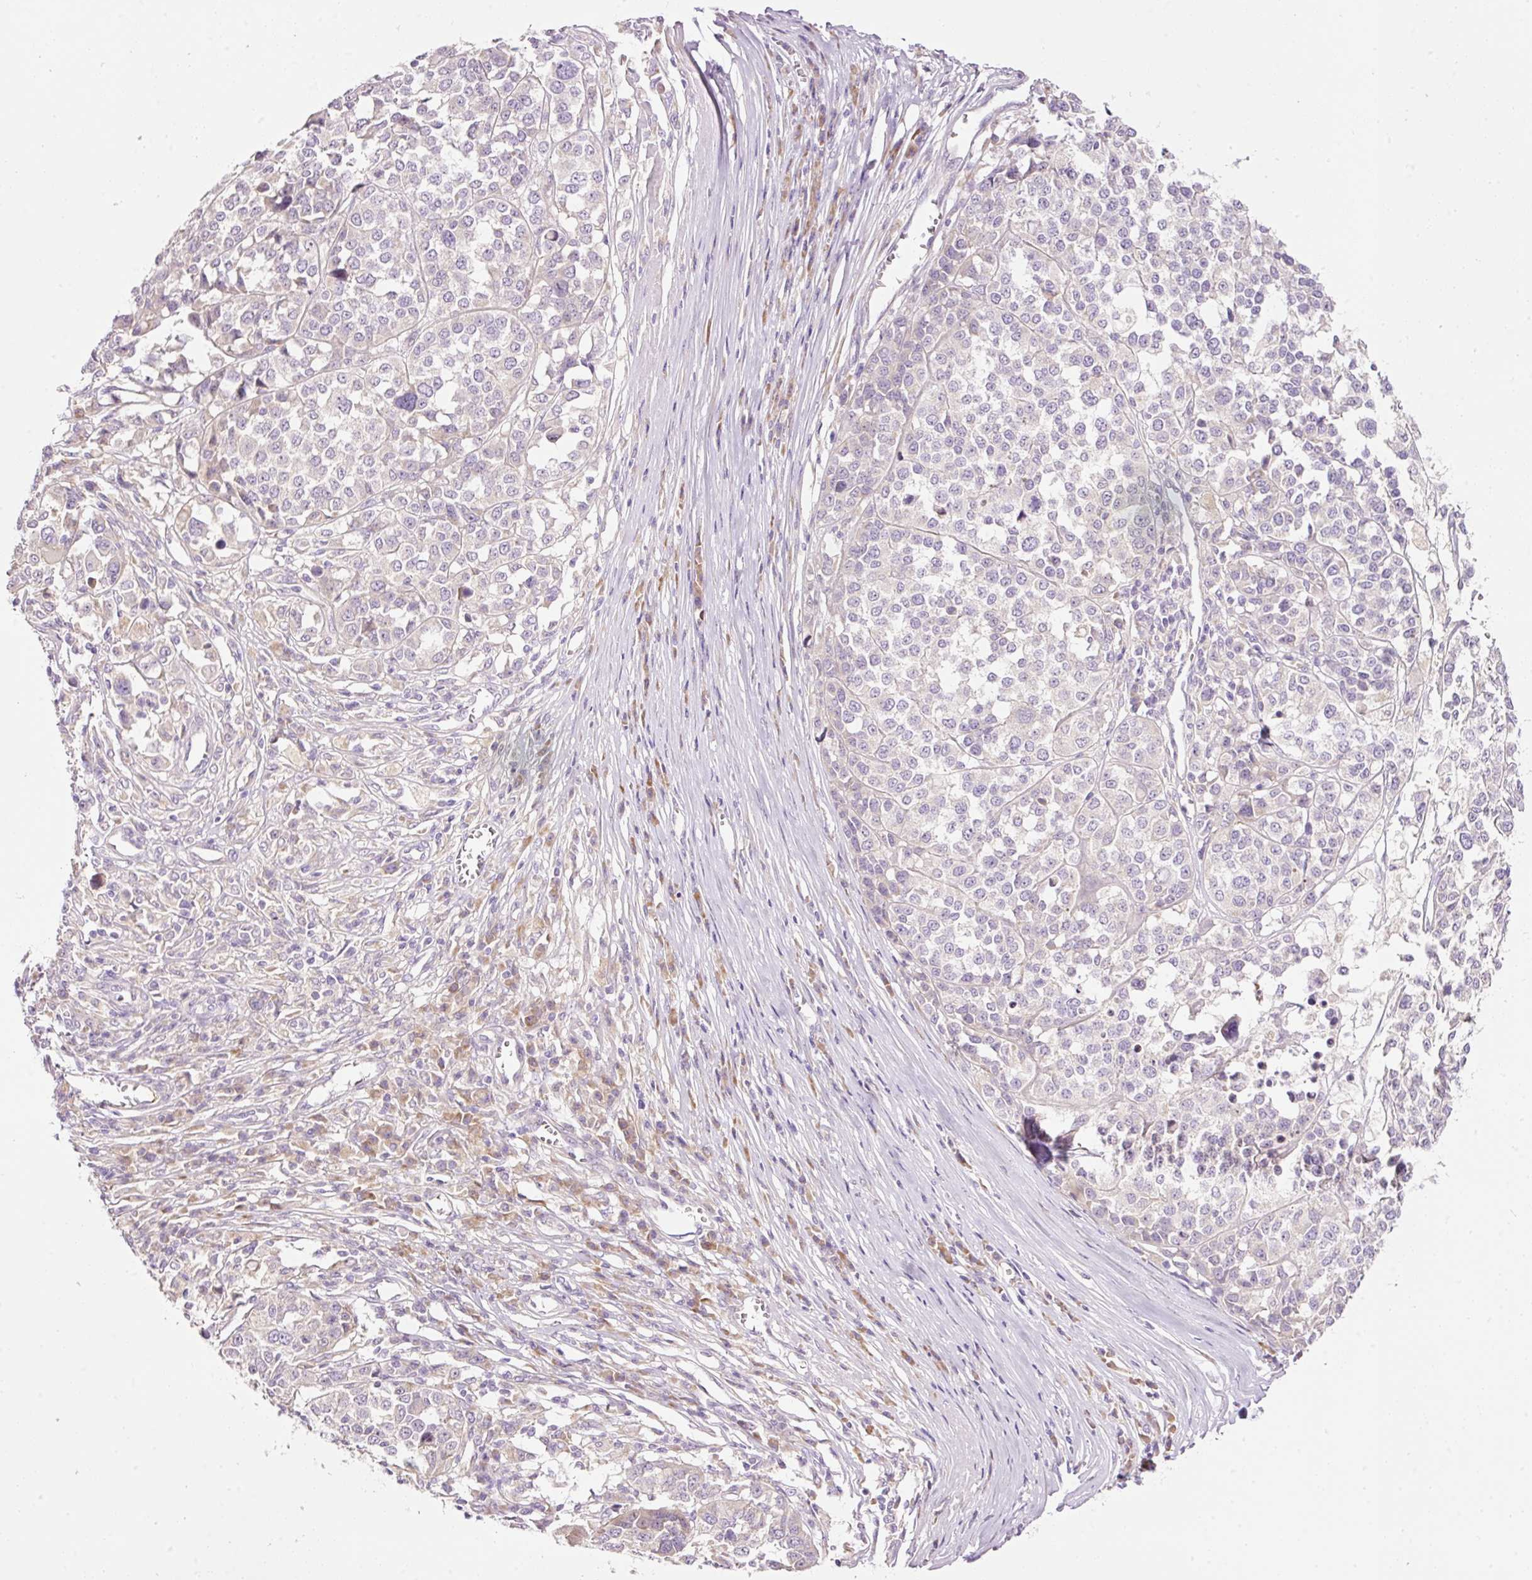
{"staining": {"intensity": "negative", "quantity": "none", "location": "none"}, "tissue": "melanoma", "cell_type": "Tumor cells", "image_type": "cancer", "snomed": [{"axis": "morphology", "description": "Malignant melanoma, Metastatic site"}, {"axis": "topography", "description": "Lymph node"}], "caption": "DAB immunohistochemical staining of human melanoma displays no significant positivity in tumor cells. (DAB immunohistochemistry with hematoxylin counter stain).", "gene": "RSPO2", "patient": {"sex": "male", "age": 44}}